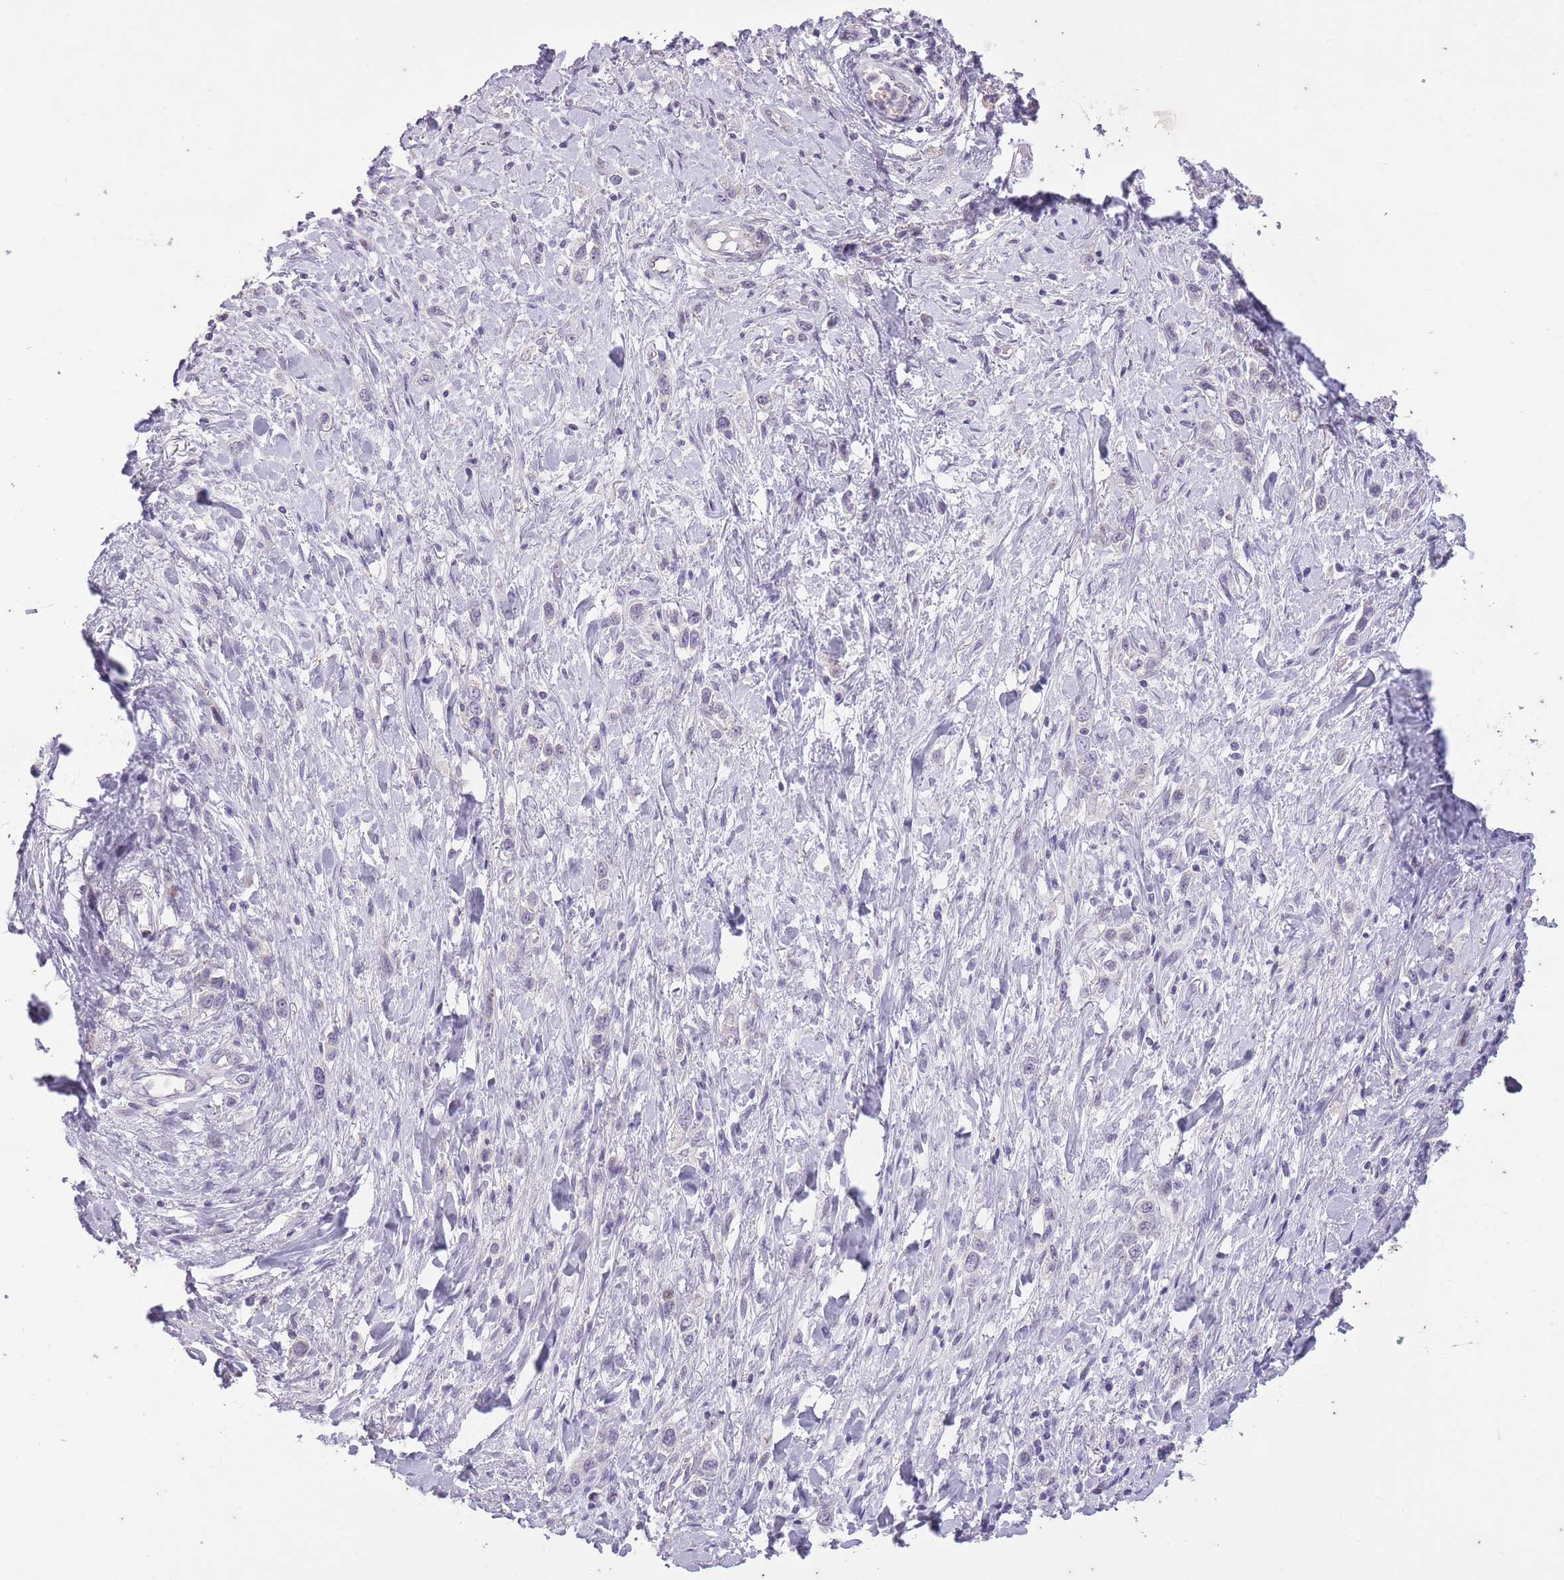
{"staining": {"intensity": "negative", "quantity": "none", "location": "none"}, "tissue": "stomach cancer", "cell_type": "Tumor cells", "image_type": "cancer", "snomed": [{"axis": "morphology", "description": "Adenocarcinoma, NOS"}, {"axis": "topography", "description": "Stomach"}], "caption": "Photomicrograph shows no protein staining in tumor cells of stomach adenocarcinoma tissue.", "gene": "CNTNAP3", "patient": {"sex": "female", "age": 65}}